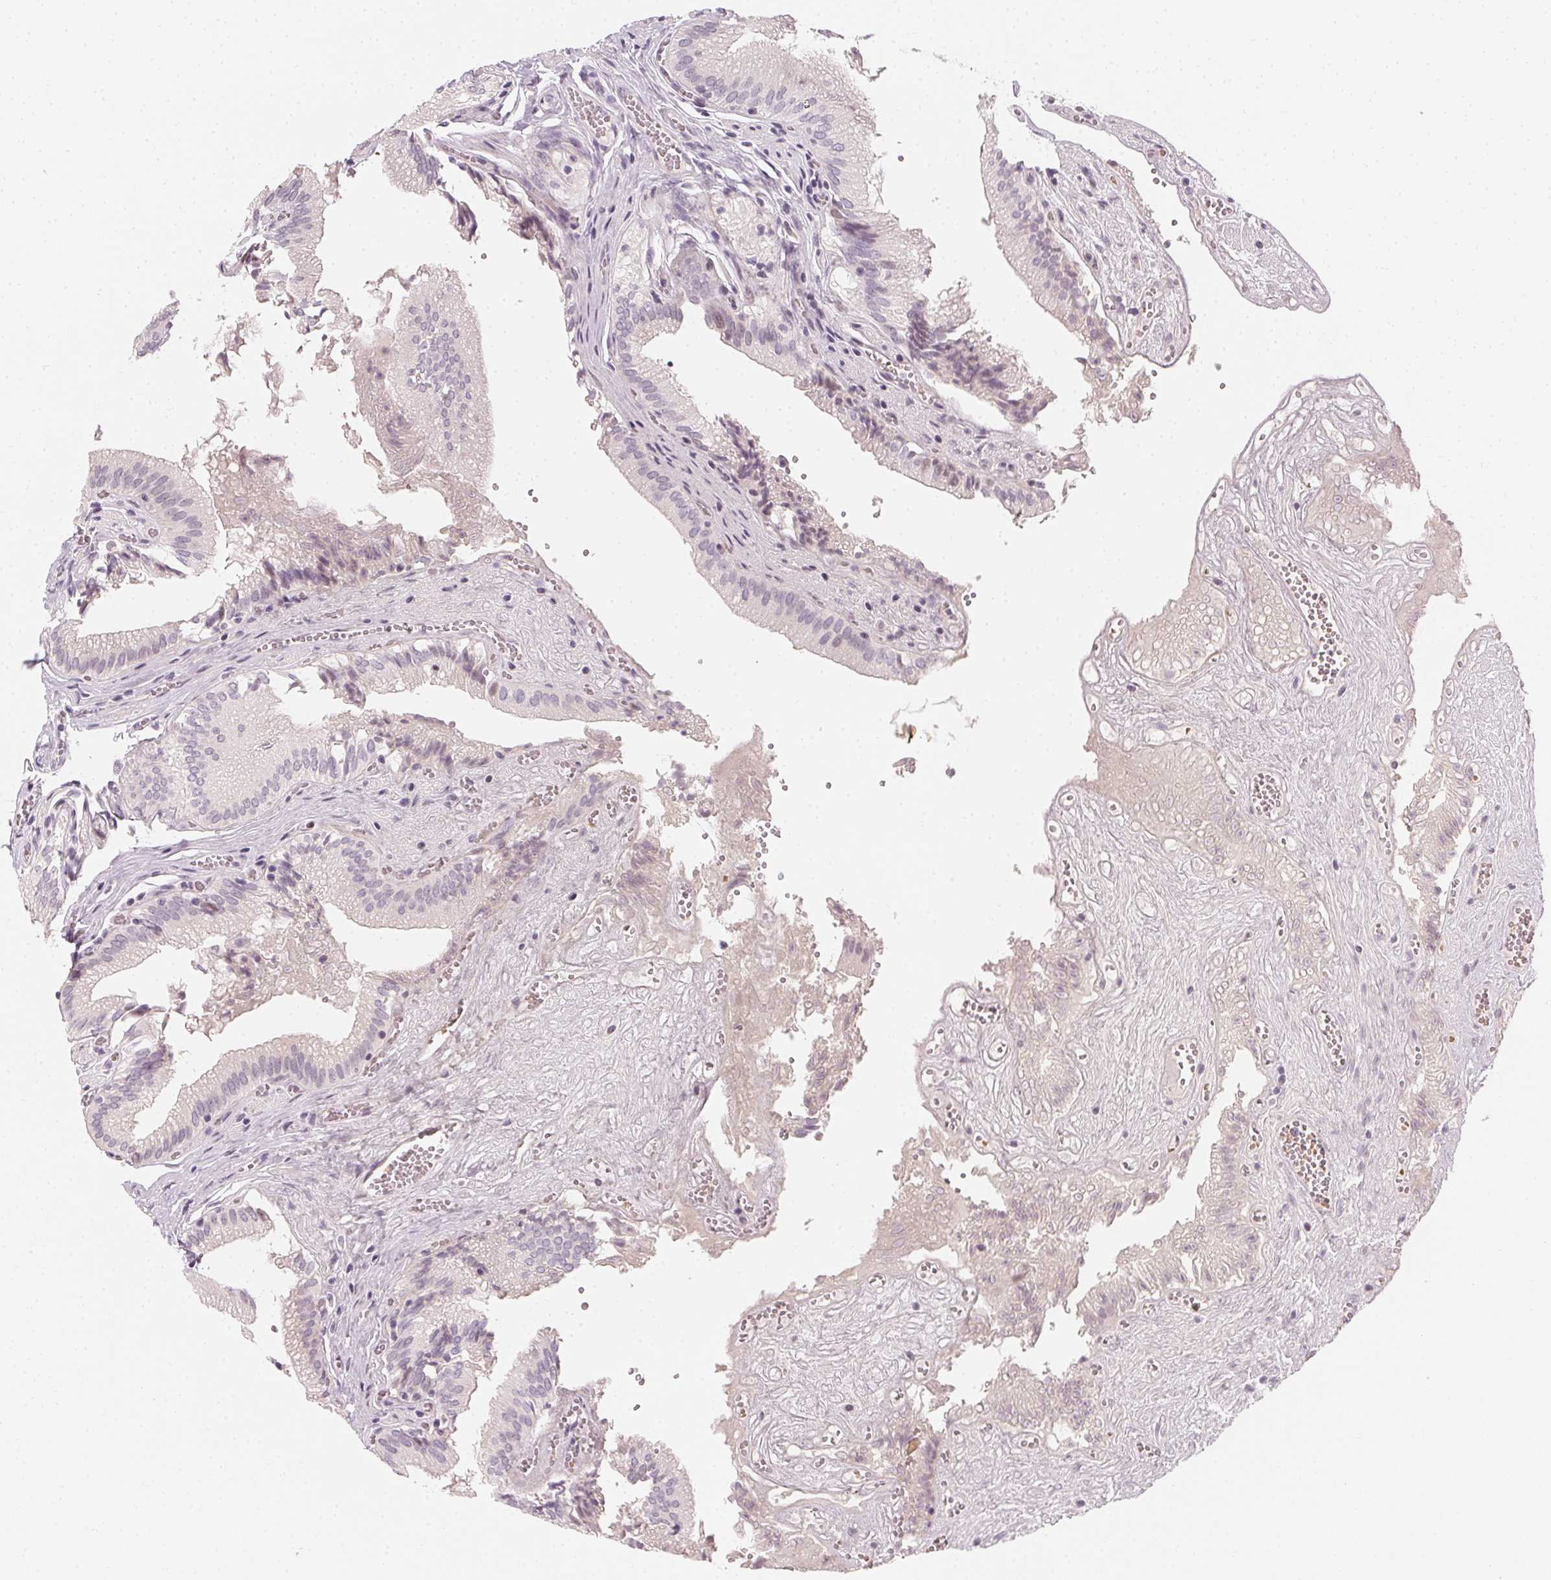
{"staining": {"intensity": "negative", "quantity": "none", "location": "none"}, "tissue": "gallbladder", "cell_type": "Glandular cells", "image_type": "normal", "snomed": [{"axis": "morphology", "description": "Normal tissue, NOS"}, {"axis": "topography", "description": "Gallbladder"}, {"axis": "topography", "description": "Peripheral nerve tissue"}], "caption": "The immunohistochemistry photomicrograph has no significant positivity in glandular cells of gallbladder.", "gene": "CCDC96", "patient": {"sex": "male", "age": 17}}